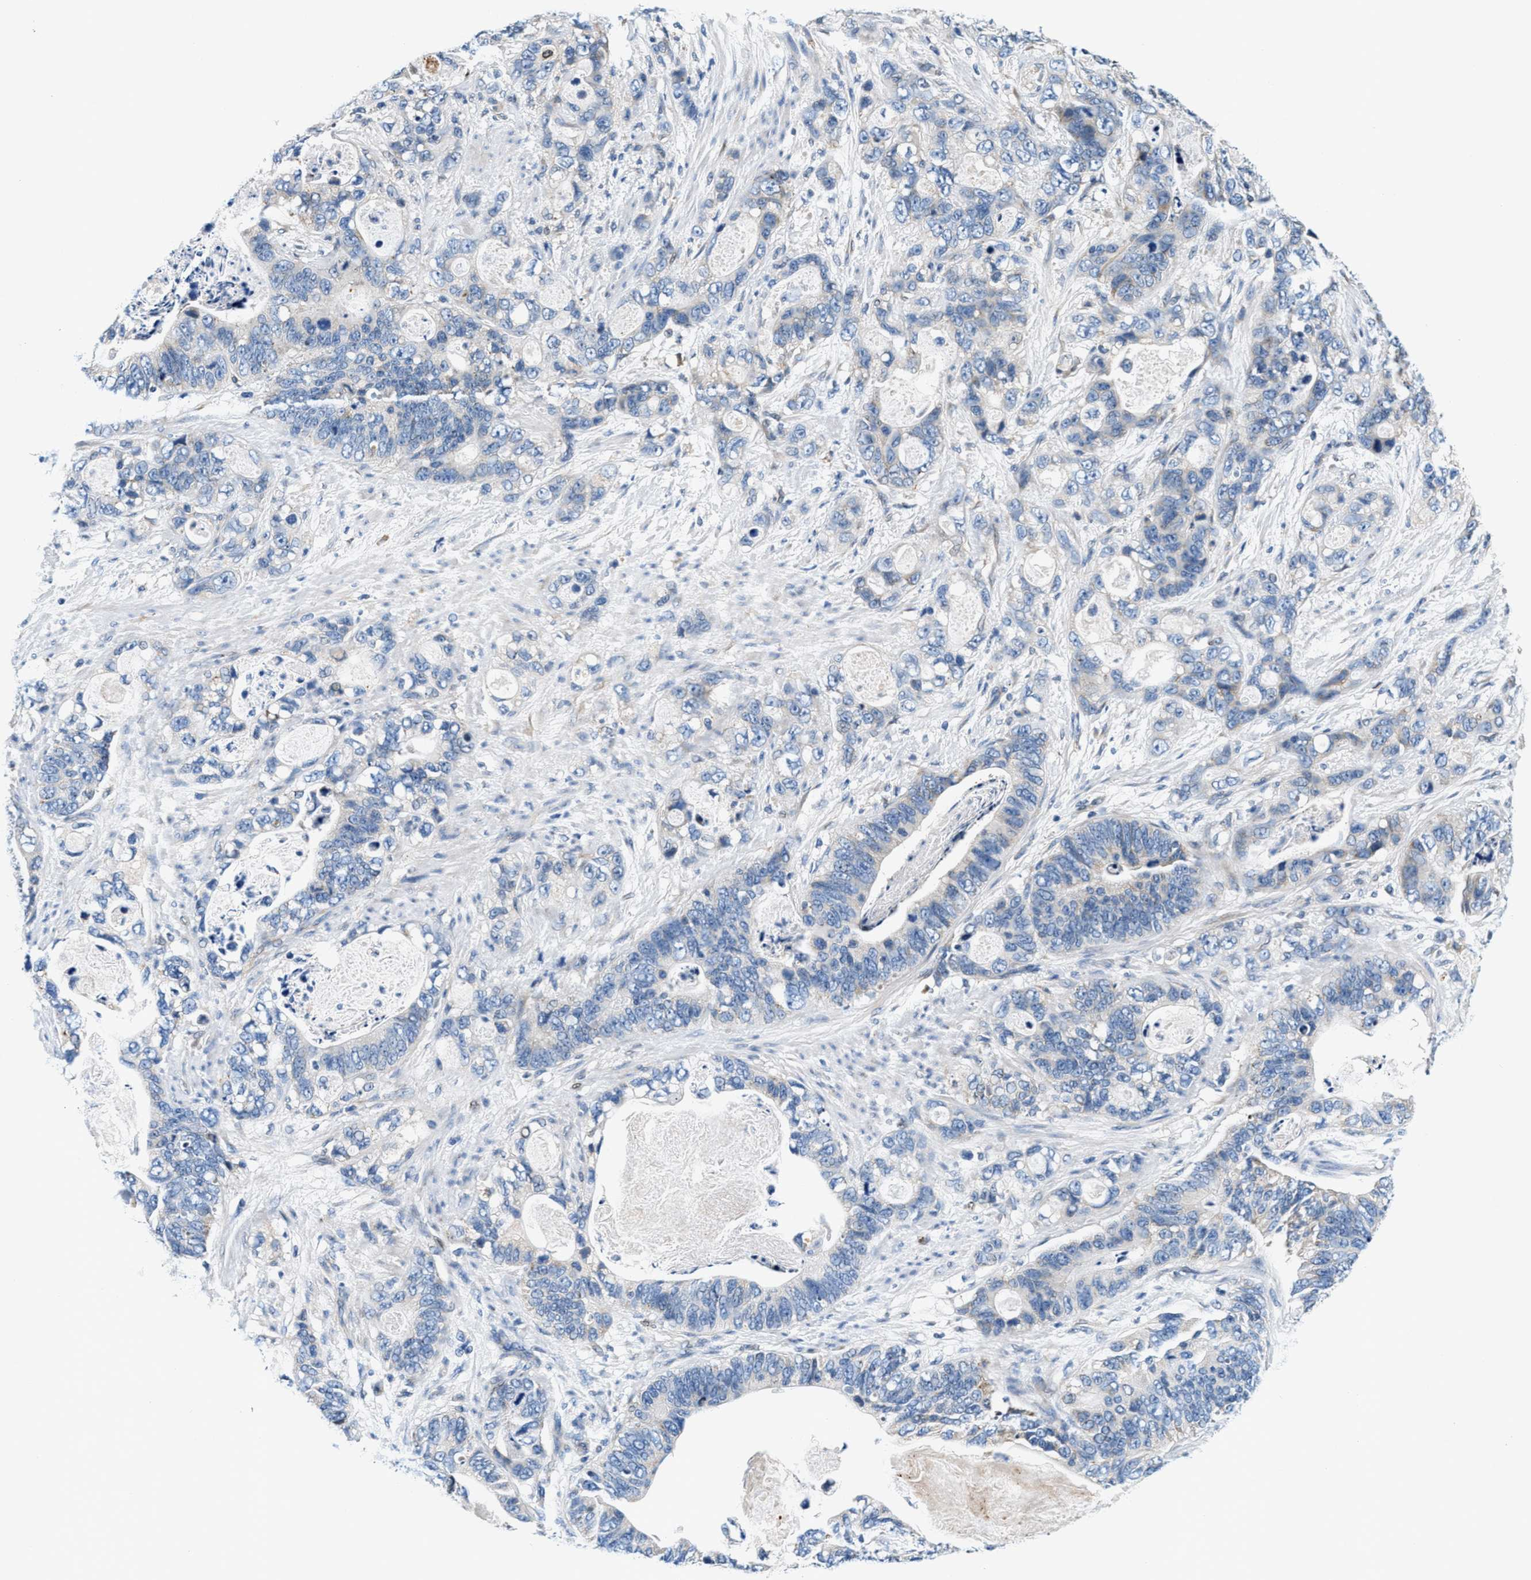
{"staining": {"intensity": "negative", "quantity": "none", "location": "none"}, "tissue": "stomach cancer", "cell_type": "Tumor cells", "image_type": "cancer", "snomed": [{"axis": "morphology", "description": "Normal tissue, NOS"}, {"axis": "morphology", "description": "Adenocarcinoma, NOS"}, {"axis": "topography", "description": "Stomach"}], "caption": "Stomach cancer (adenocarcinoma) stained for a protein using immunohistochemistry displays no positivity tumor cells.", "gene": "SLFN11", "patient": {"sex": "female", "age": 89}}